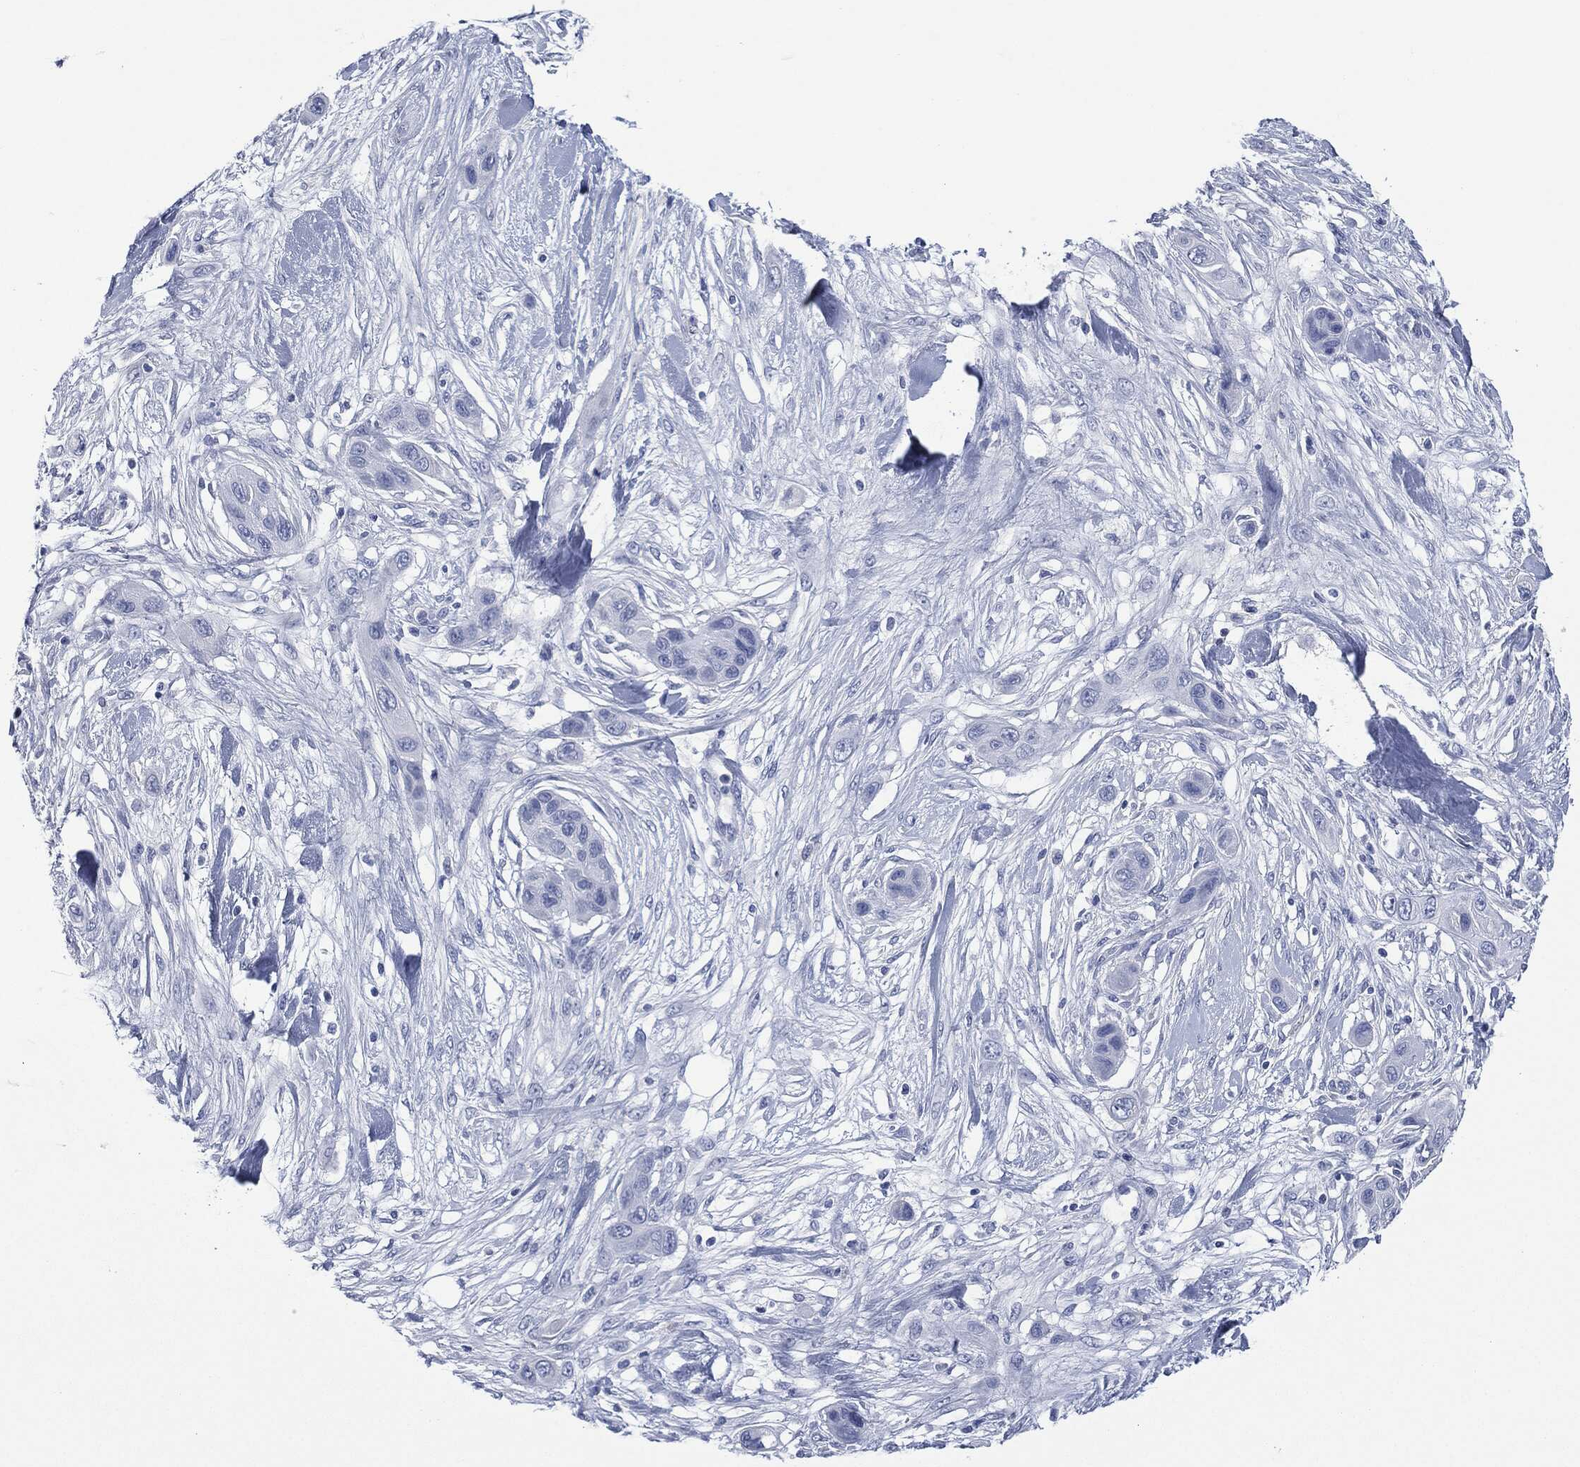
{"staining": {"intensity": "negative", "quantity": "none", "location": "none"}, "tissue": "skin cancer", "cell_type": "Tumor cells", "image_type": "cancer", "snomed": [{"axis": "morphology", "description": "Squamous cell carcinoma, NOS"}, {"axis": "topography", "description": "Skin"}], "caption": "Protein analysis of skin squamous cell carcinoma displays no significant staining in tumor cells.", "gene": "MUC16", "patient": {"sex": "male", "age": 79}}